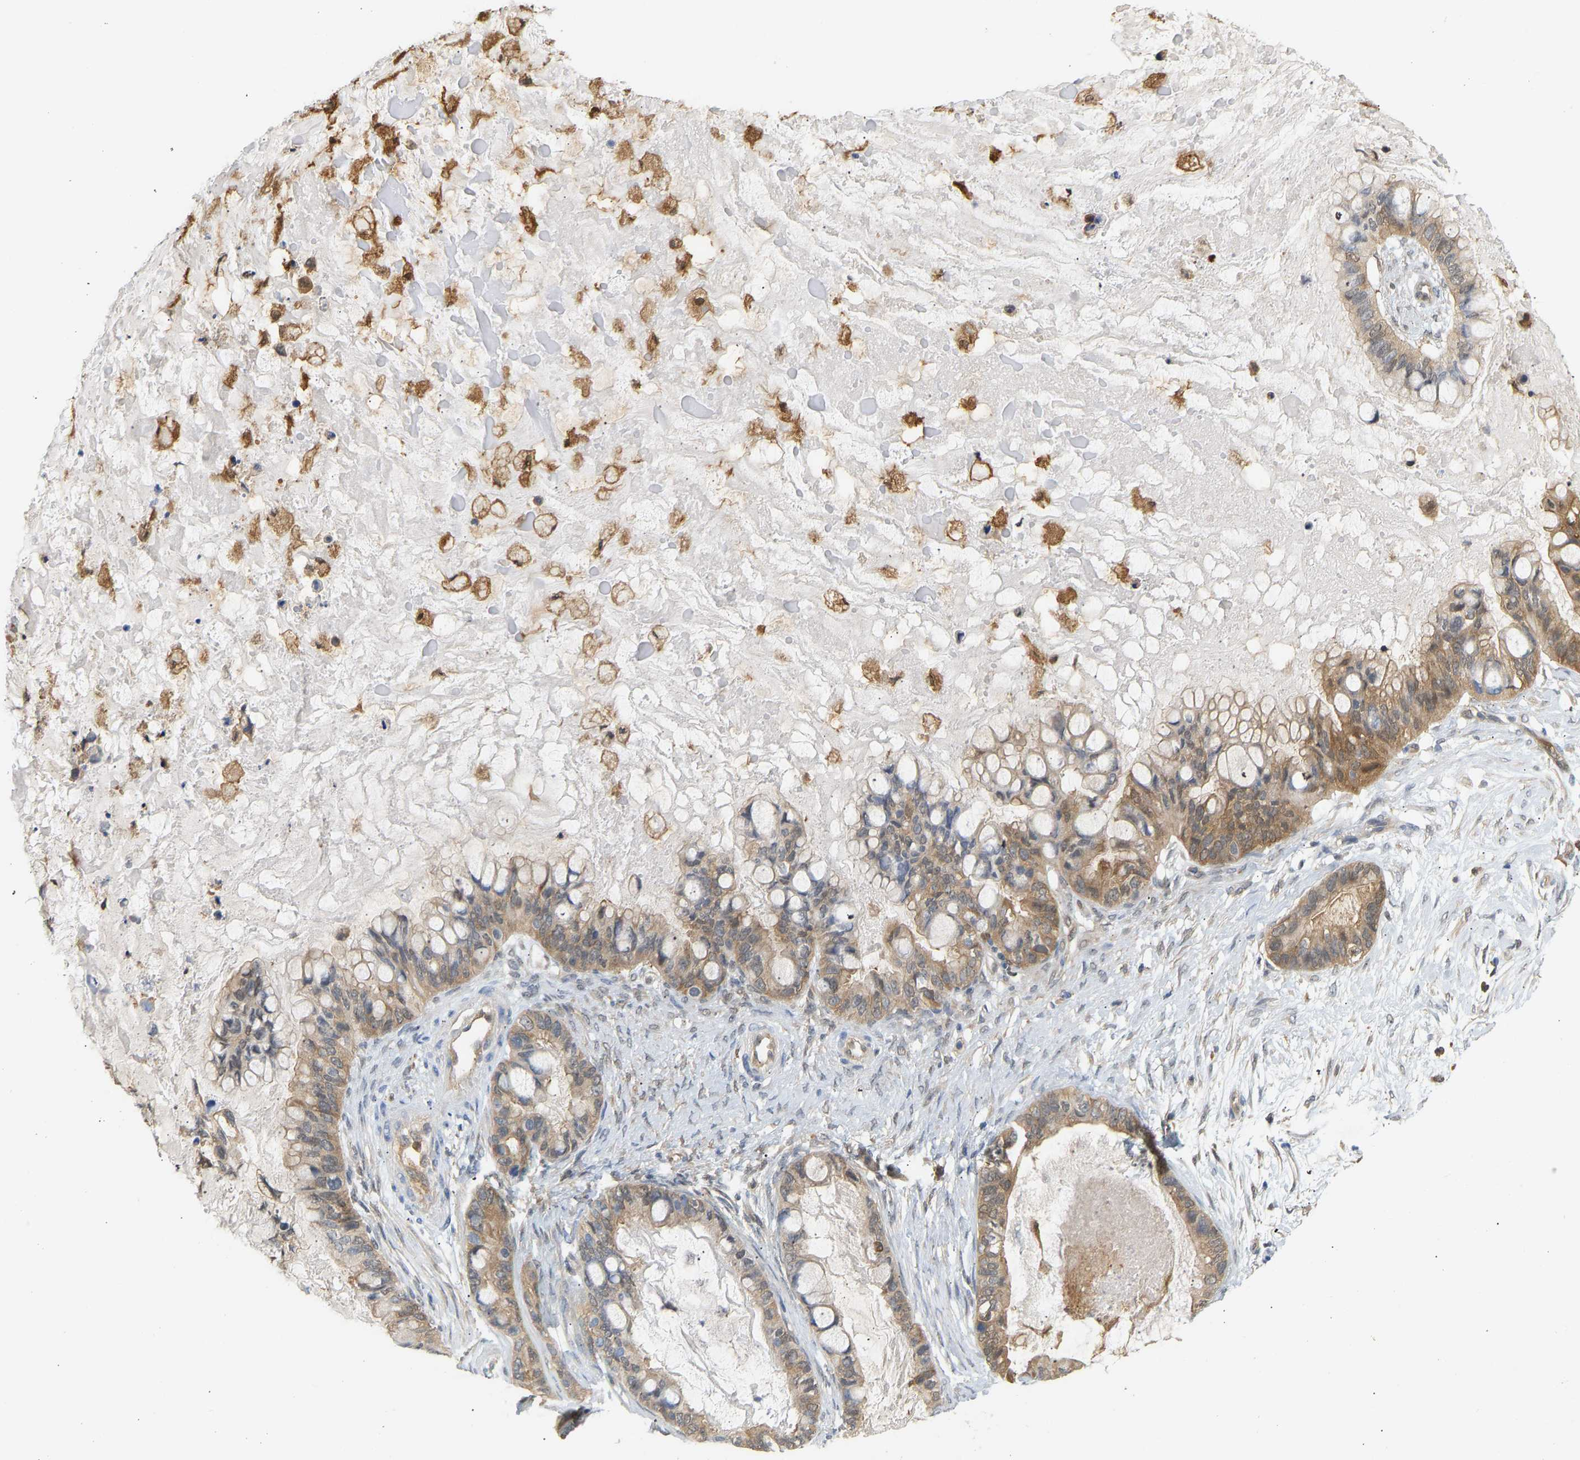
{"staining": {"intensity": "moderate", "quantity": ">75%", "location": "cytoplasmic/membranous"}, "tissue": "ovarian cancer", "cell_type": "Tumor cells", "image_type": "cancer", "snomed": [{"axis": "morphology", "description": "Cystadenocarcinoma, mucinous, NOS"}, {"axis": "topography", "description": "Ovary"}], "caption": "Brown immunohistochemical staining in mucinous cystadenocarcinoma (ovarian) demonstrates moderate cytoplasmic/membranous staining in about >75% of tumor cells. (brown staining indicates protein expression, while blue staining denotes nuclei).", "gene": "ENO1", "patient": {"sex": "female", "age": 80}}